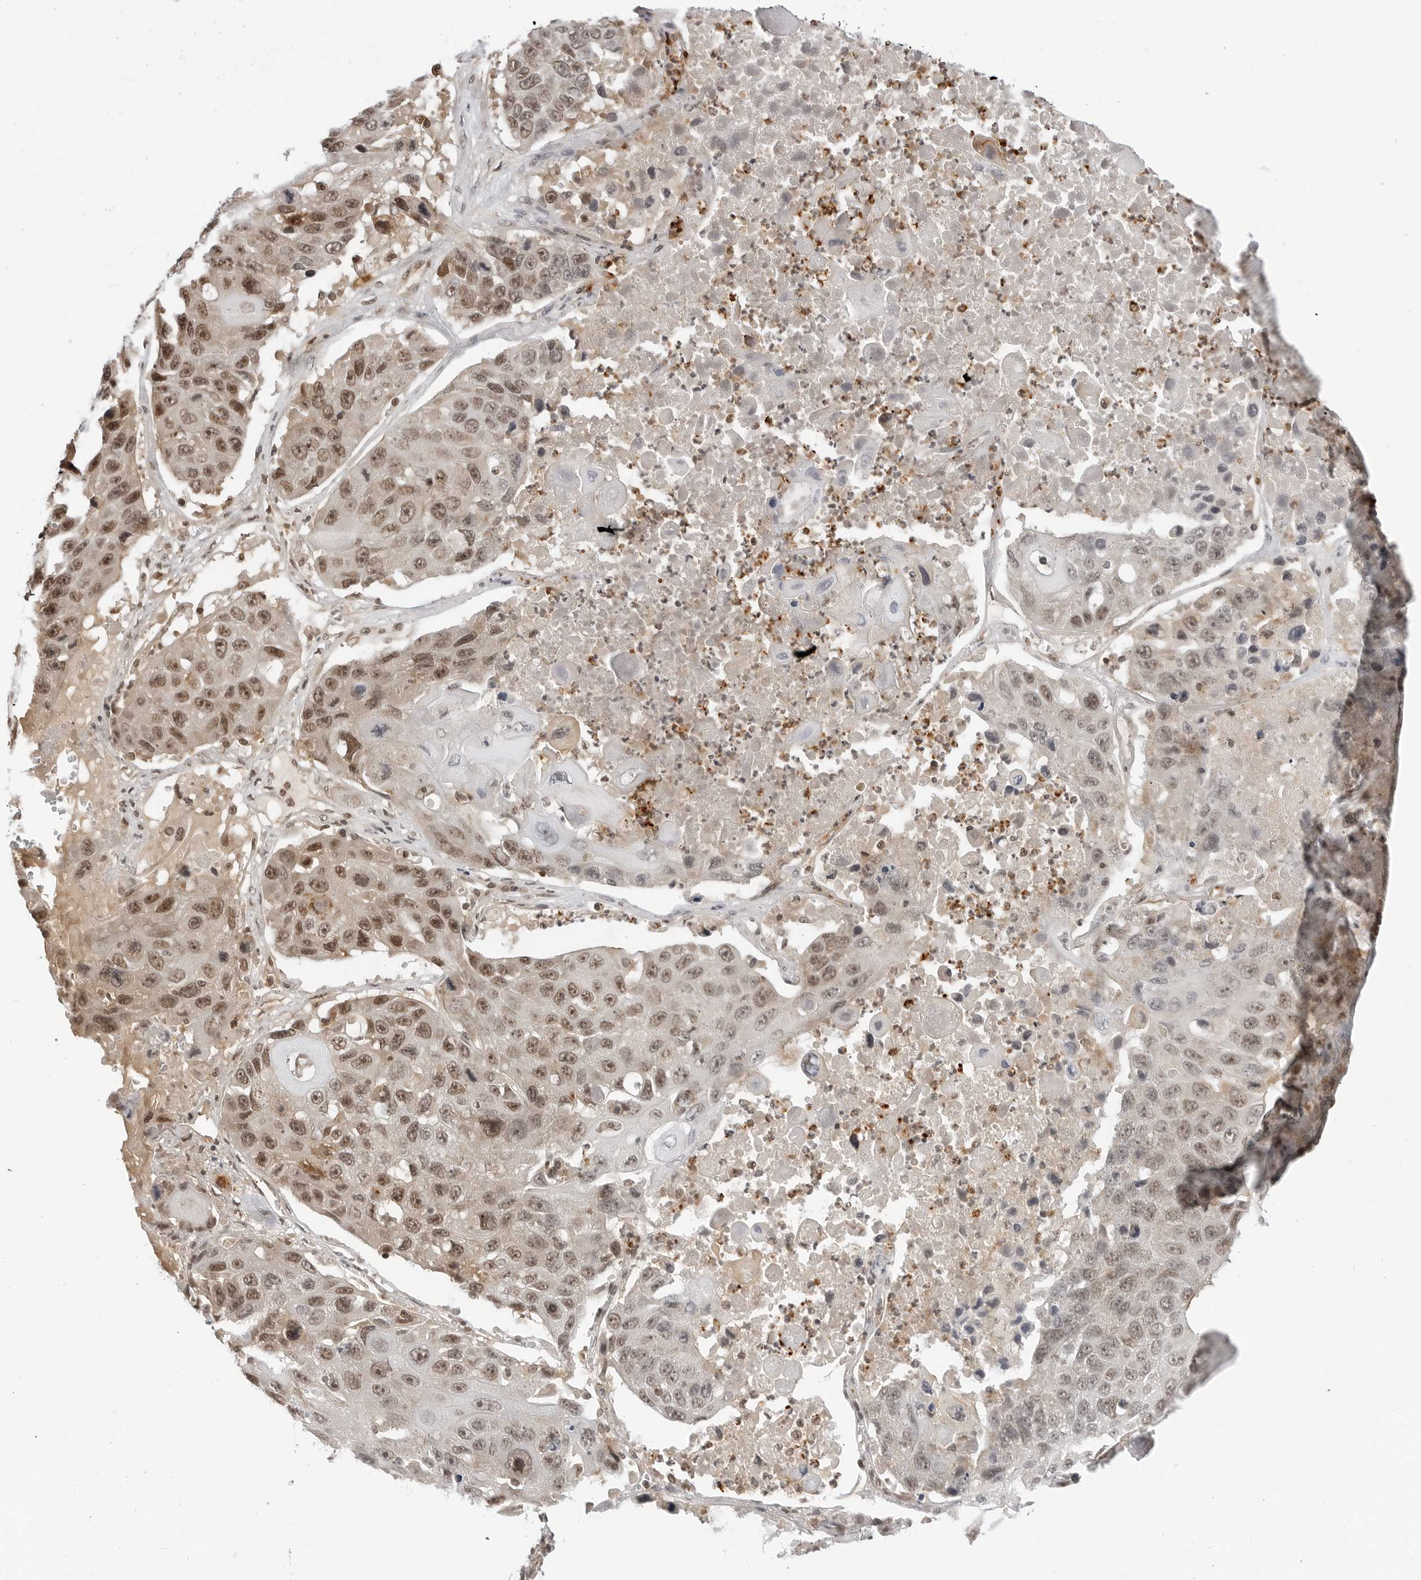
{"staining": {"intensity": "moderate", "quantity": ">75%", "location": "nuclear"}, "tissue": "lung cancer", "cell_type": "Tumor cells", "image_type": "cancer", "snomed": [{"axis": "morphology", "description": "Squamous cell carcinoma, NOS"}, {"axis": "topography", "description": "Lung"}], "caption": "The histopathology image exhibits a brown stain indicating the presence of a protein in the nuclear of tumor cells in lung cancer. The staining was performed using DAB to visualize the protein expression in brown, while the nuclei were stained in blue with hematoxylin (Magnification: 20x).", "gene": "C8orf33", "patient": {"sex": "male", "age": 61}}